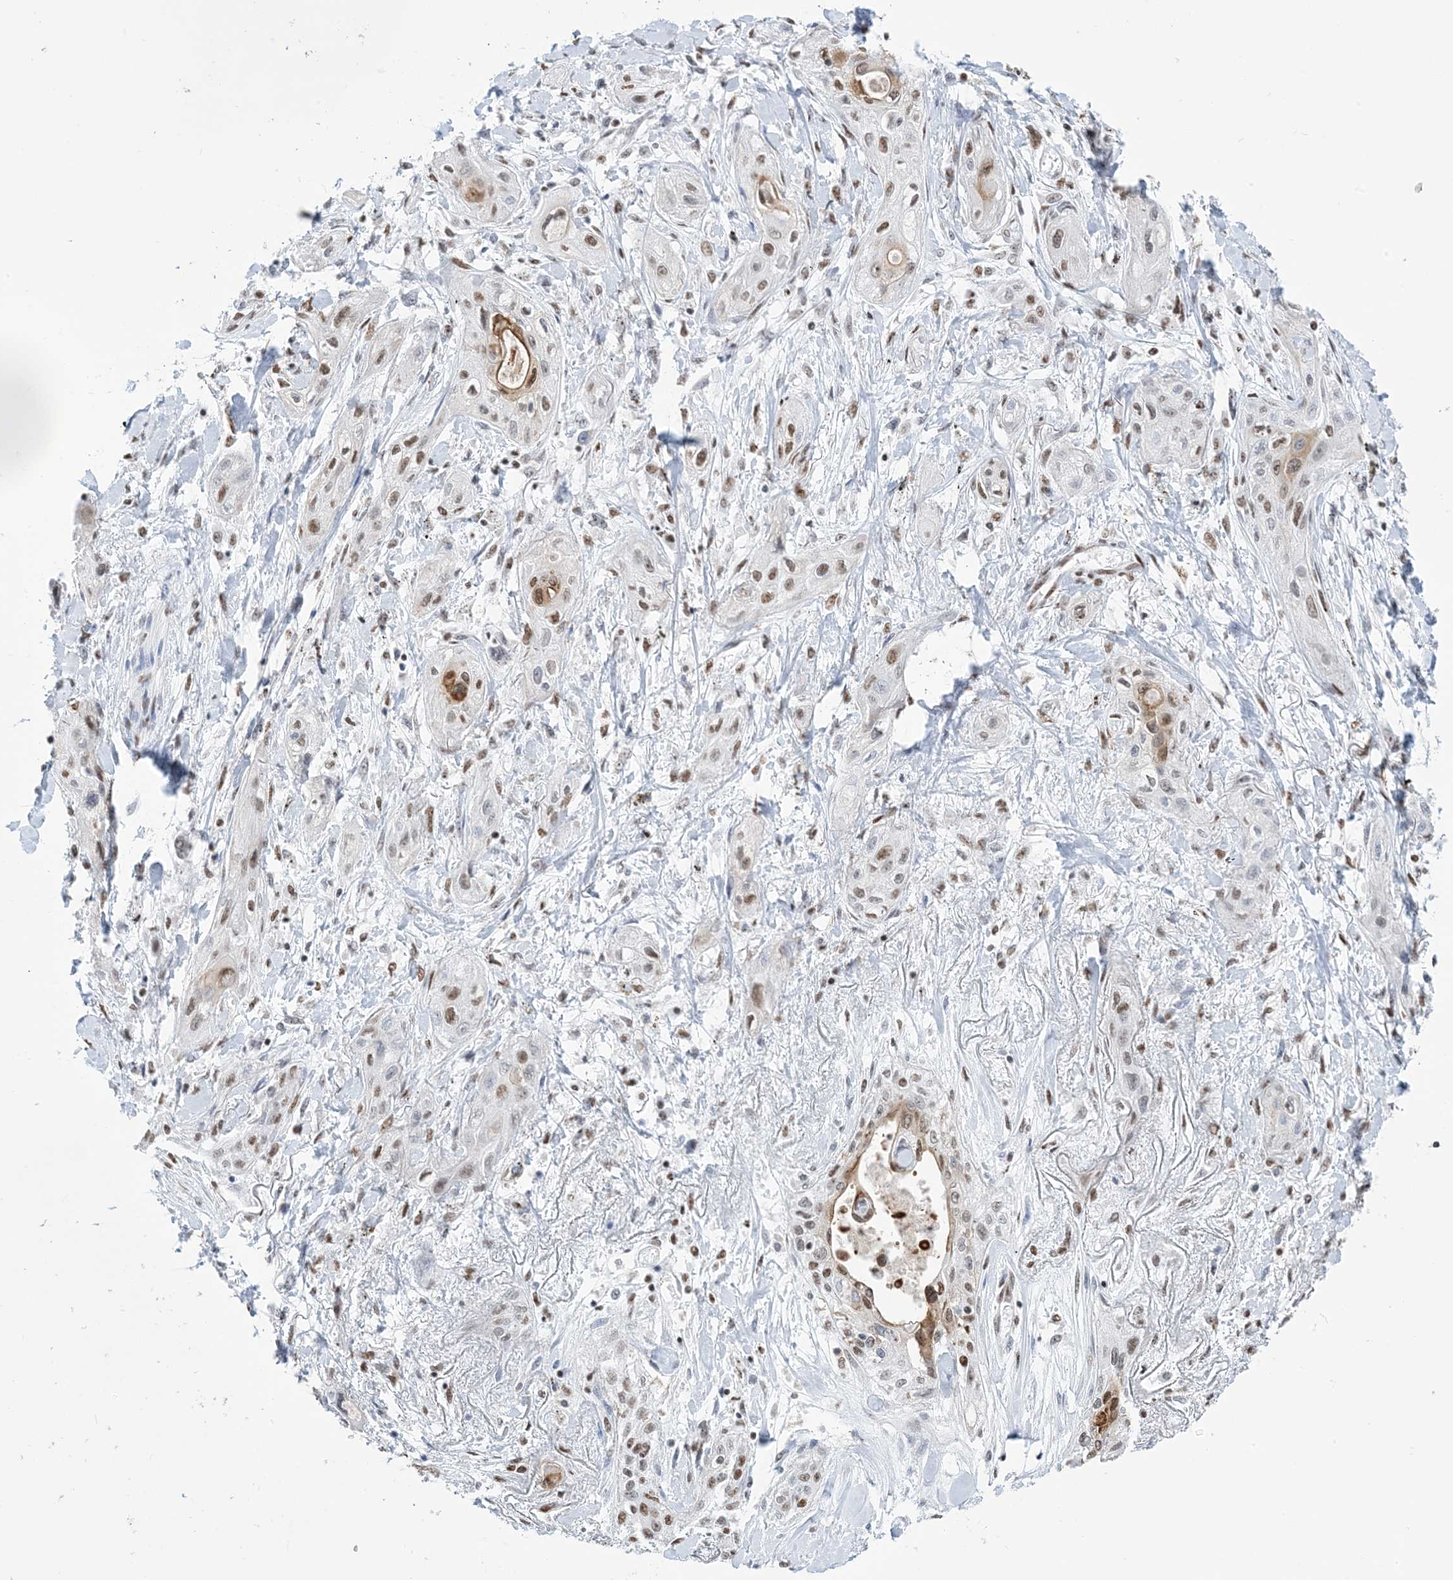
{"staining": {"intensity": "moderate", "quantity": "25%-75%", "location": "nuclear"}, "tissue": "lung cancer", "cell_type": "Tumor cells", "image_type": "cancer", "snomed": [{"axis": "morphology", "description": "Squamous cell carcinoma, NOS"}, {"axis": "topography", "description": "Lung"}], "caption": "Lung squamous cell carcinoma stained with a brown dye displays moderate nuclear positive expression in approximately 25%-75% of tumor cells.", "gene": "ZNF792", "patient": {"sex": "female", "age": 47}}